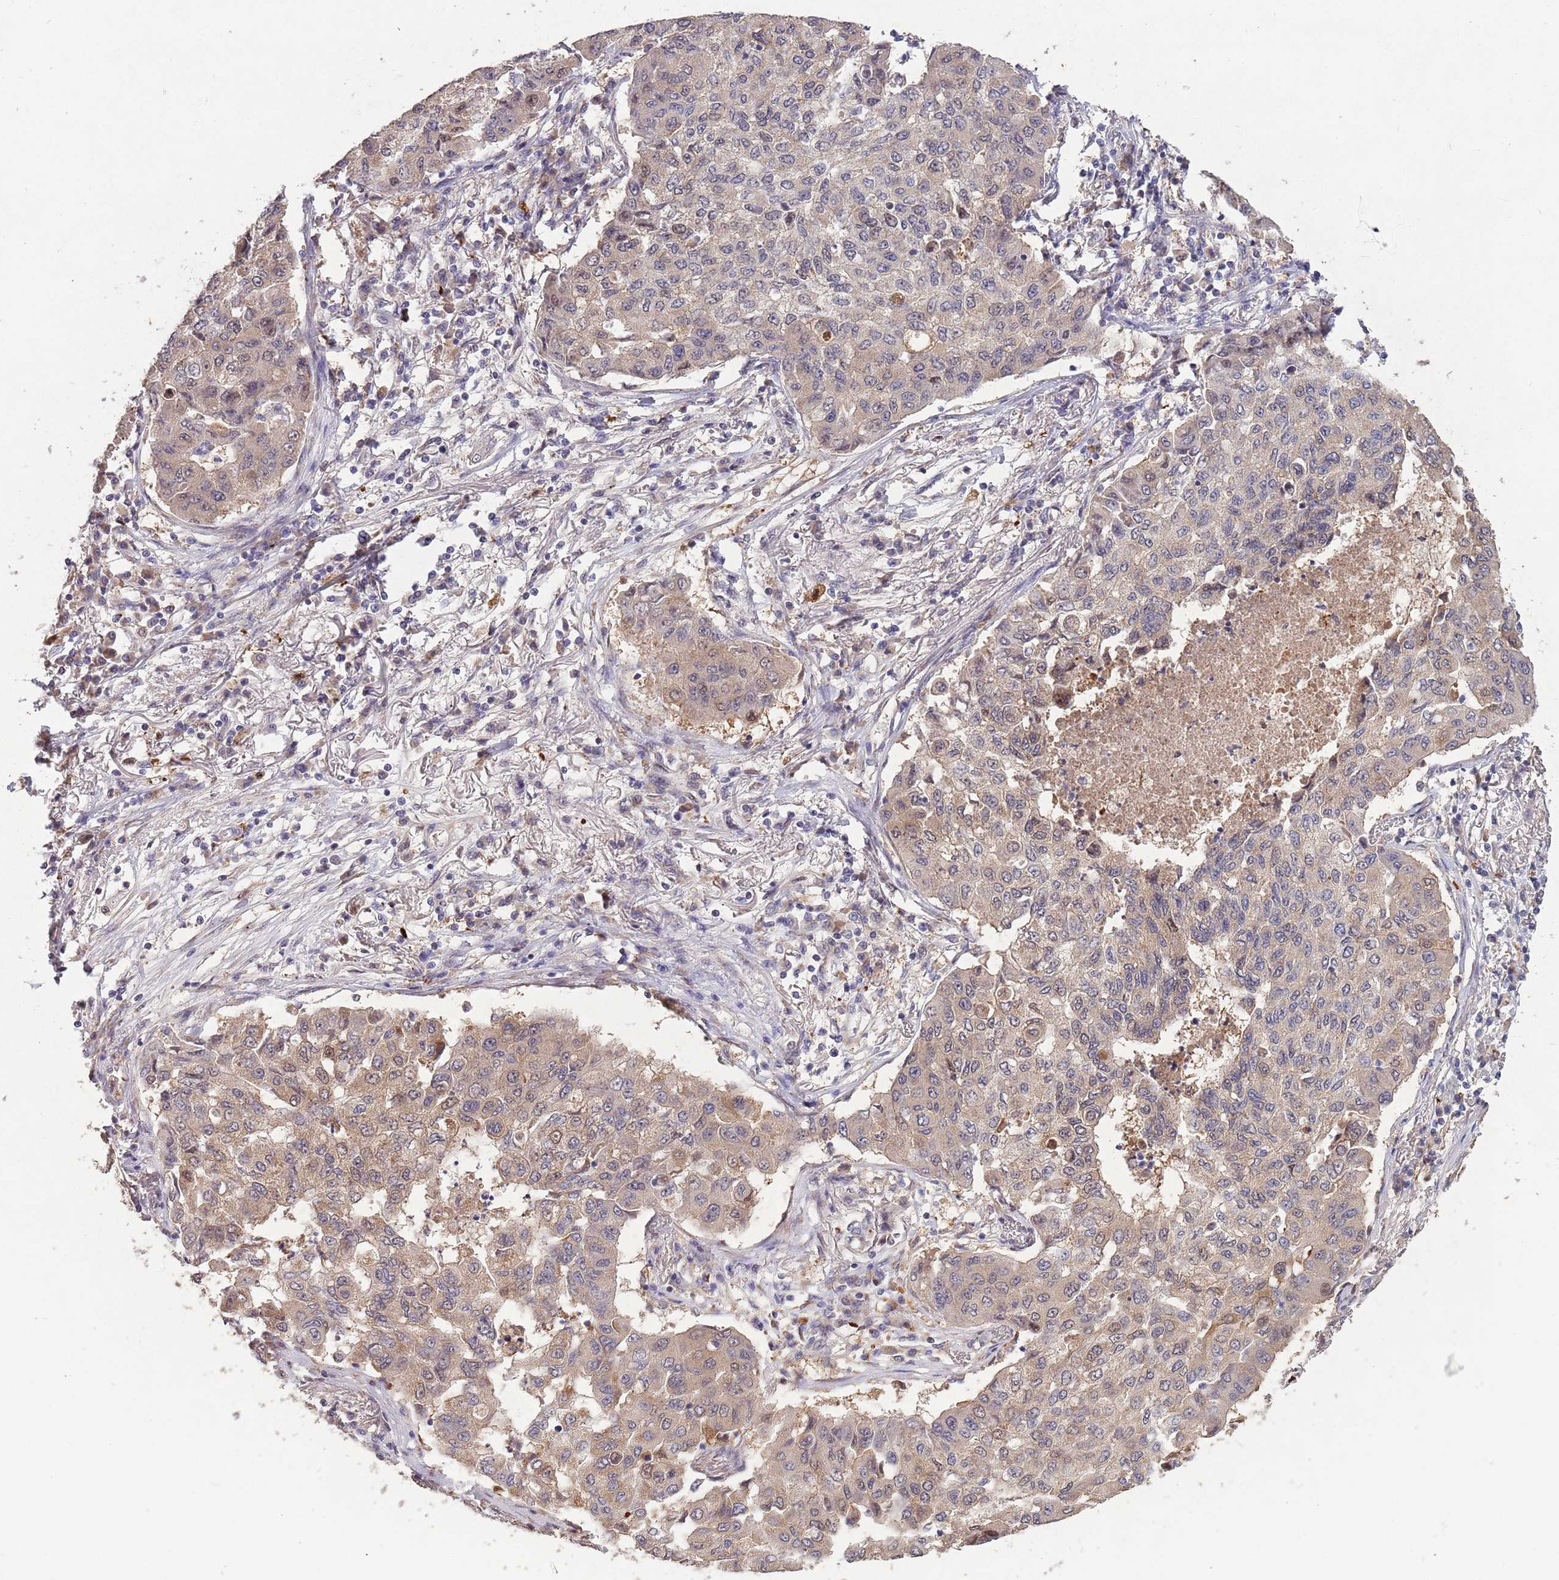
{"staining": {"intensity": "weak", "quantity": "25%-75%", "location": "cytoplasmic/membranous,nuclear"}, "tissue": "lung cancer", "cell_type": "Tumor cells", "image_type": "cancer", "snomed": [{"axis": "morphology", "description": "Squamous cell carcinoma, NOS"}, {"axis": "topography", "description": "Lung"}], "caption": "Lung squamous cell carcinoma stained for a protein displays weak cytoplasmic/membranous and nuclear positivity in tumor cells.", "gene": "ZNF639", "patient": {"sex": "male", "age": 74}}